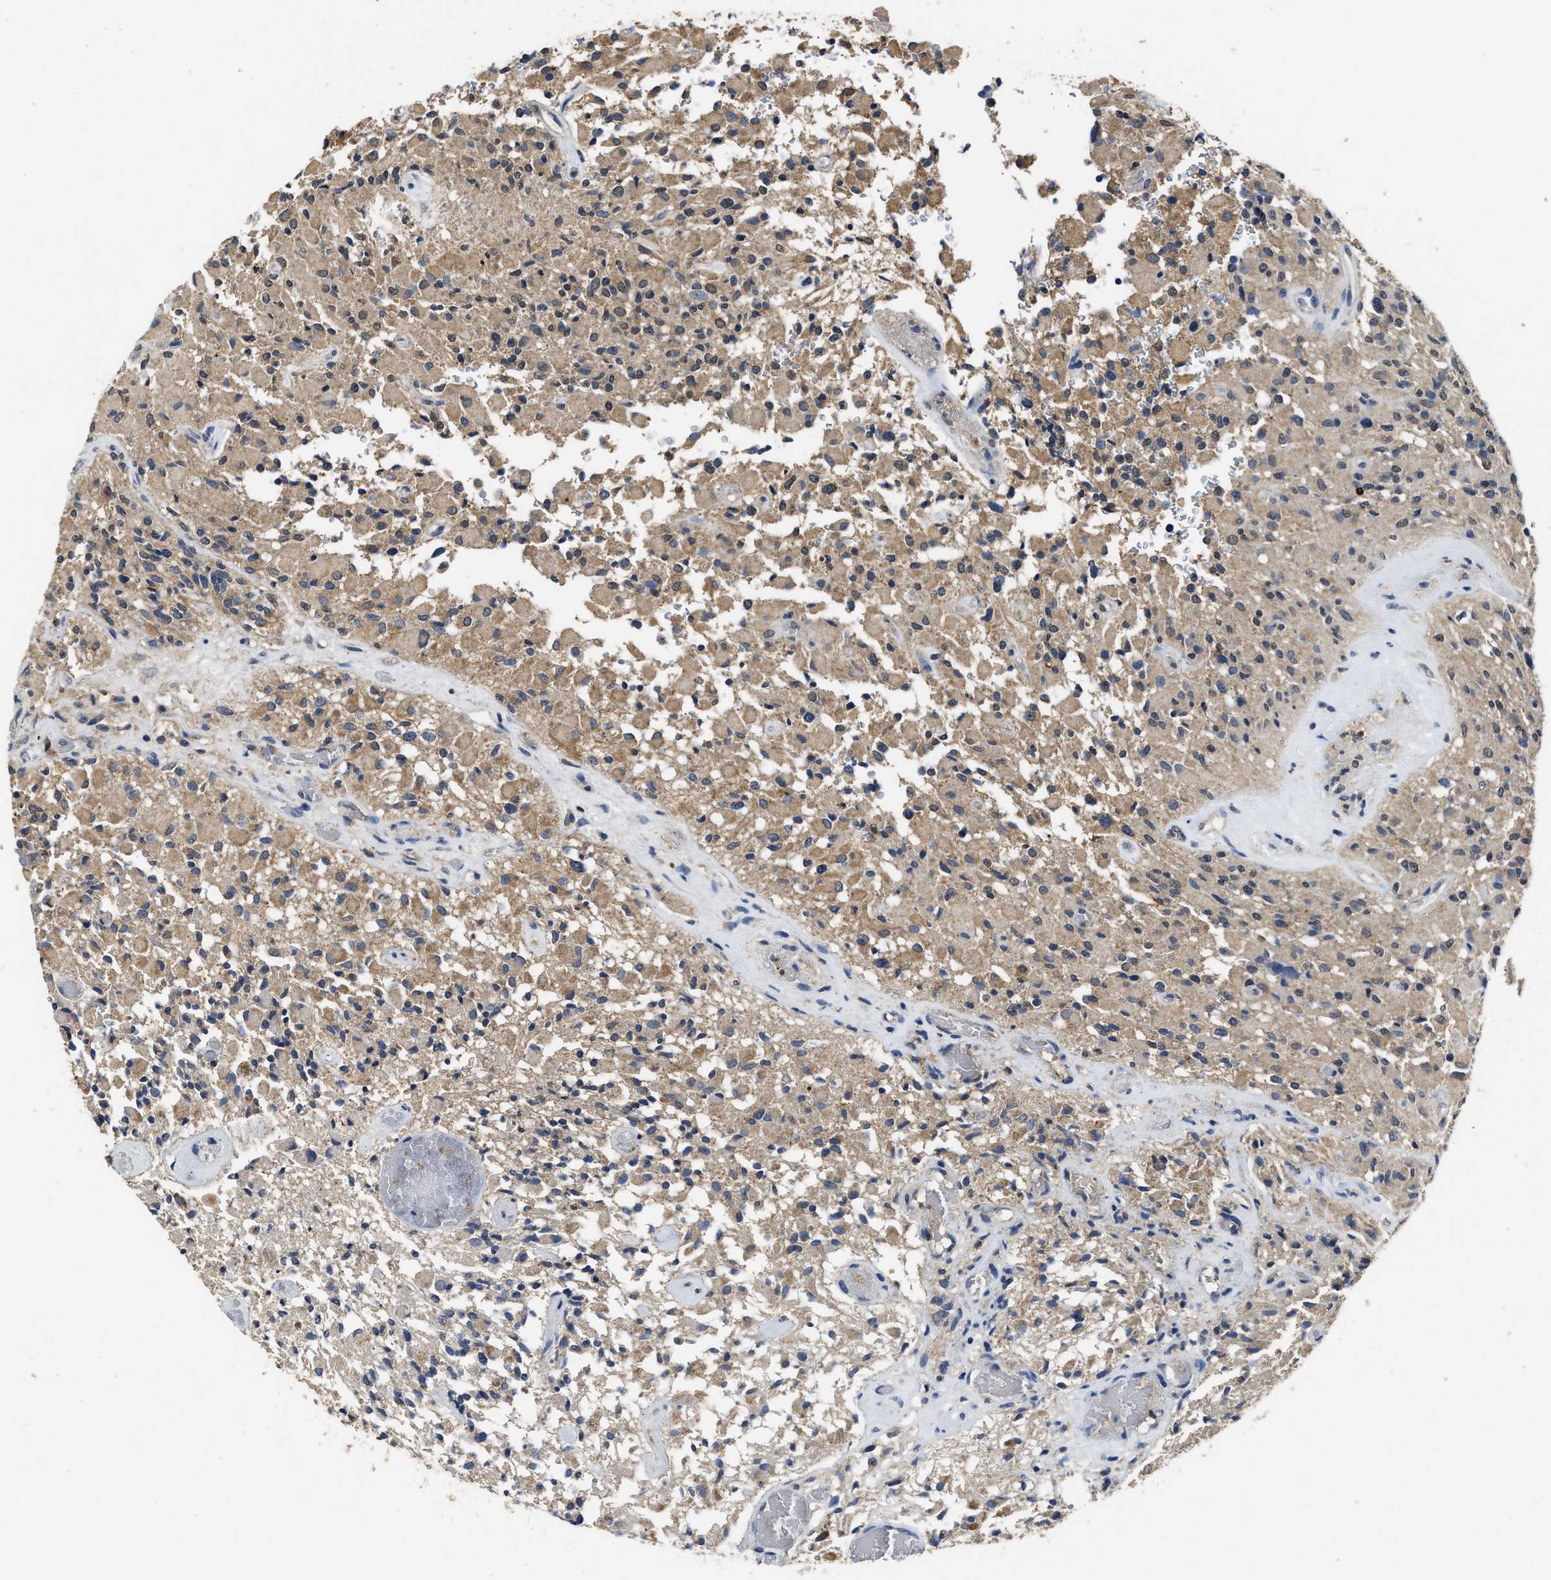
{"staining": {"intensity": "weak", "quantity": ">75%", "location": "cytoplasmic/membranous"}, "tissue": "glioma", "cell_type": "Tumor cells", "image_type": "cancer", "snomed": [{"axis": "morphology", "description": "Glioma, malignant, High grade"}, {"axis": "topography", "description": "Brain"}], "caption": "This photomicrograph shows high-grade glioma (malignant) stained with IHC to label a protein in brown. The cytoplasmic/membranous of tumor cells show weak positivity for the protein. Nuclei are counter-stained blue.", "gene": "CTNNA1", "patient": {"sex": "male", "age": 71}}